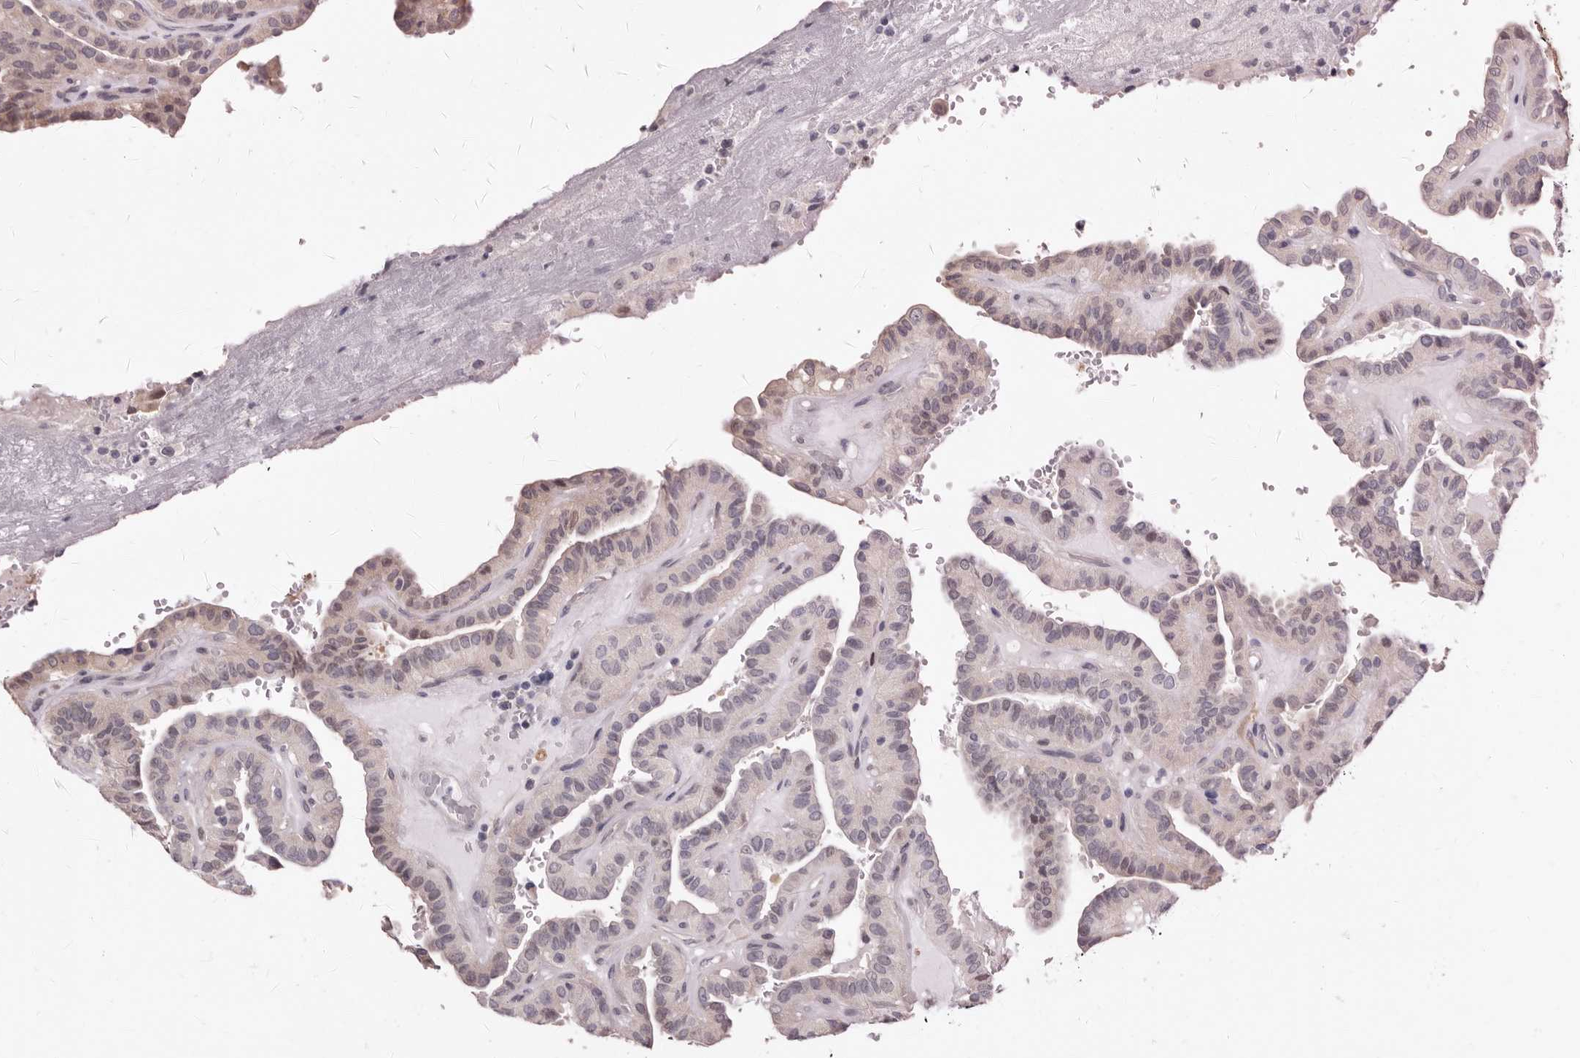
{"staining": {"intensity": "weak", "quantity": "25%-75%", "location": "cytoplasmic/membranous,nuclear"}, "tissue": "thyroid cancer", "cell_type": "Tumor cells", "image_type": "cancer", "snomed": [{"axis": "morphology", "description": "Papillary adenocarcinoma, NOS"}, {"axis": "topography", "description": "Thyroid gland"}], "caption": "Thyroid cancer stained with immunohistochemistry demonstrates weak cytoplasmic/membranous and nuclear positivity in approximately 25%-75% of tumor cells.", "gene": "KHDRBS2", "patient": {"sex": "male", "age": 77}}